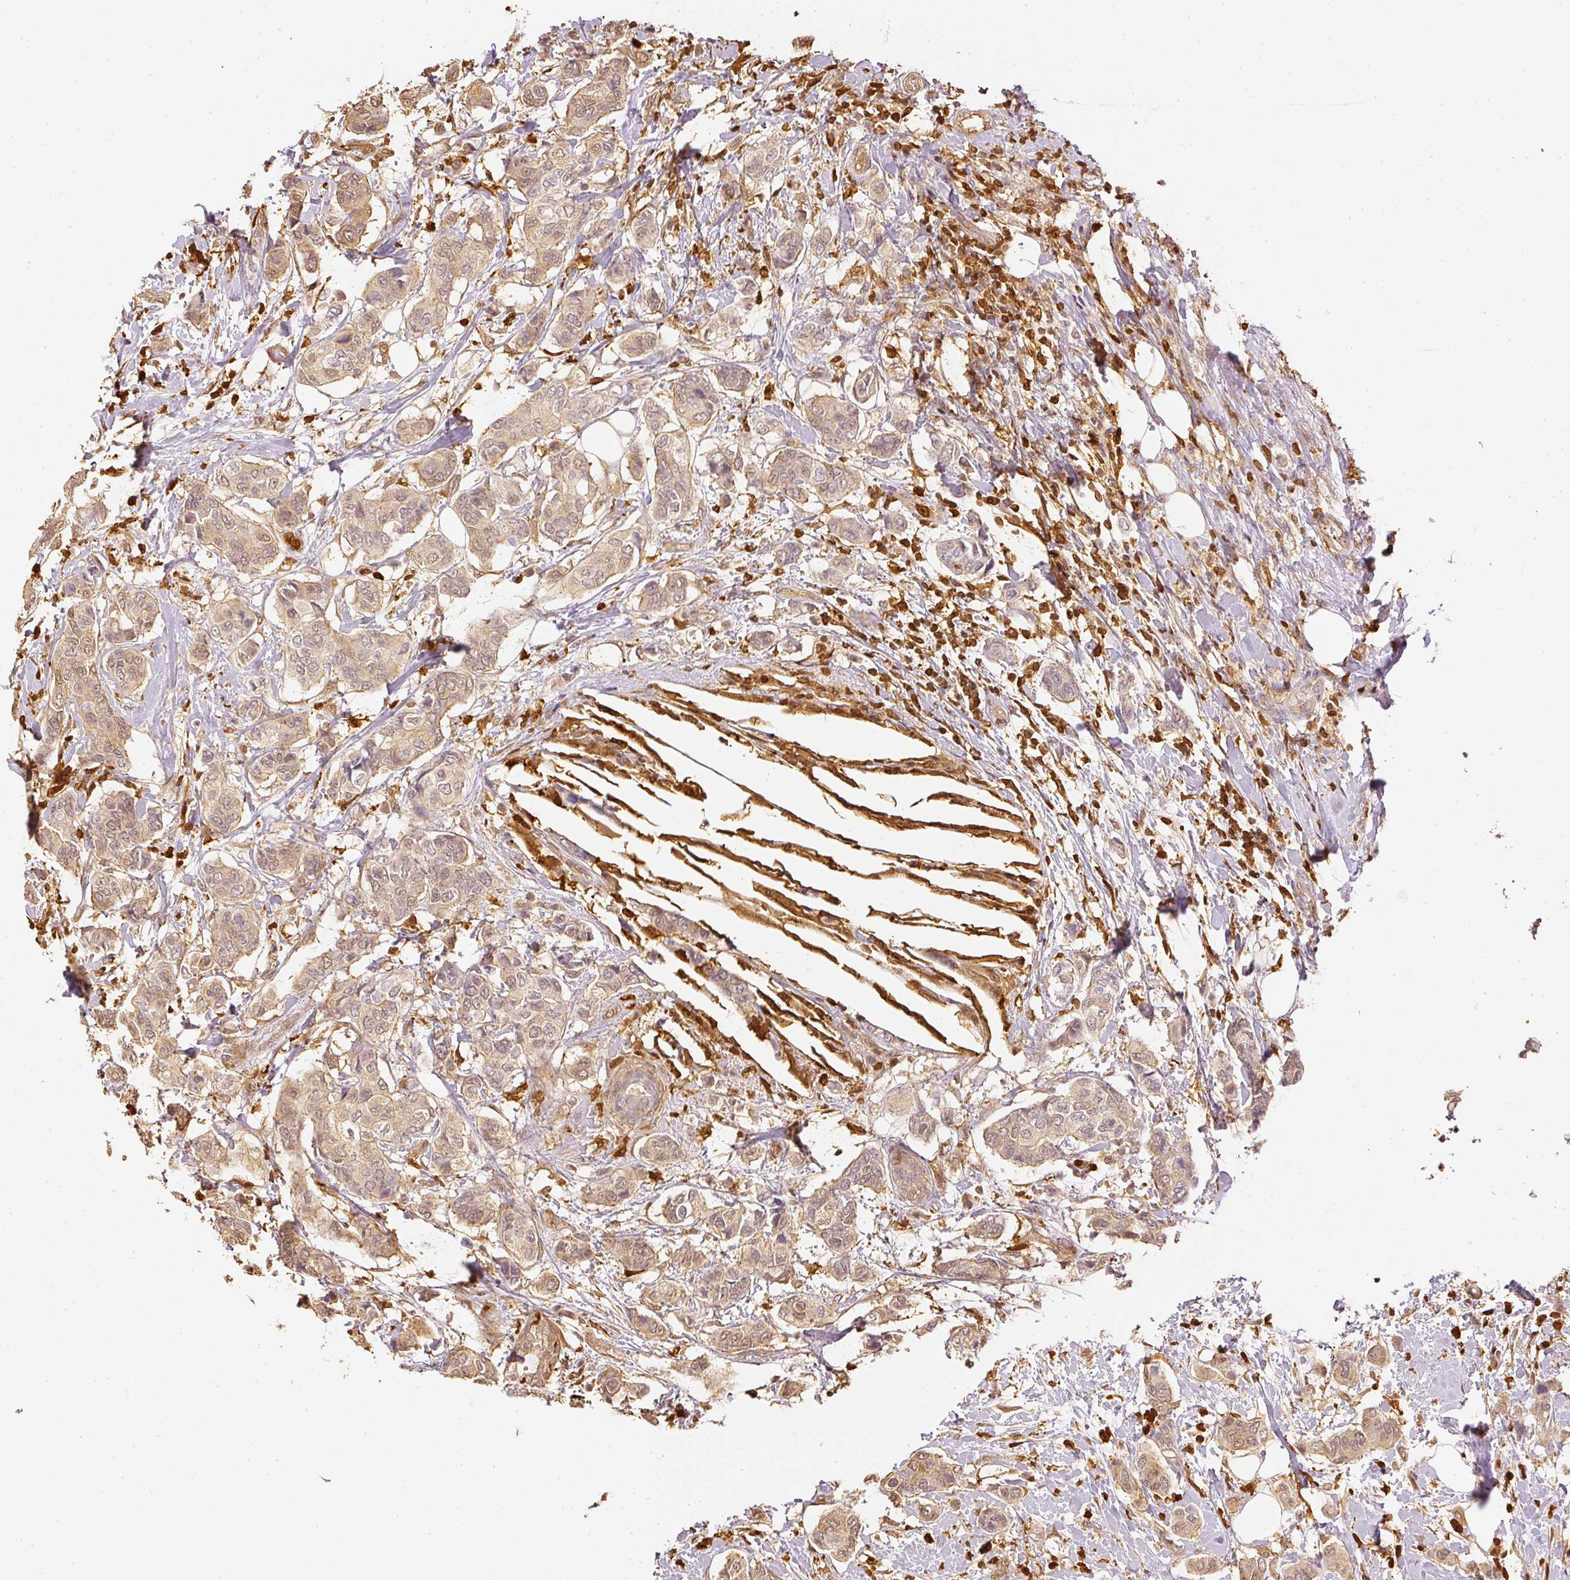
{"staining": {"intensity": "weak", "quantity": ">75%", "location": "cytoplasmic/membranous,nuclear"}, "tissue": "breast cancer", "cell_type": "Tumor cells", "image_type": "cancer", "snomed": [{"axis": "morphology", "description": "Lobular carcinoma"}, {"axis": "topography", "description": "Breast"}], "caption": "IHC image of neoplastic tissue: human breast lobular carcinoma stained using IHC displays low levels of weak protein expression localized specifically in the cytoplasmic/membranous and nuclear of tumor cells, appearing as a cytoplasmic/membranous and nuclear brown color.", "gene": "PFN1", "patient": {"sex": "female", "age": 51}}